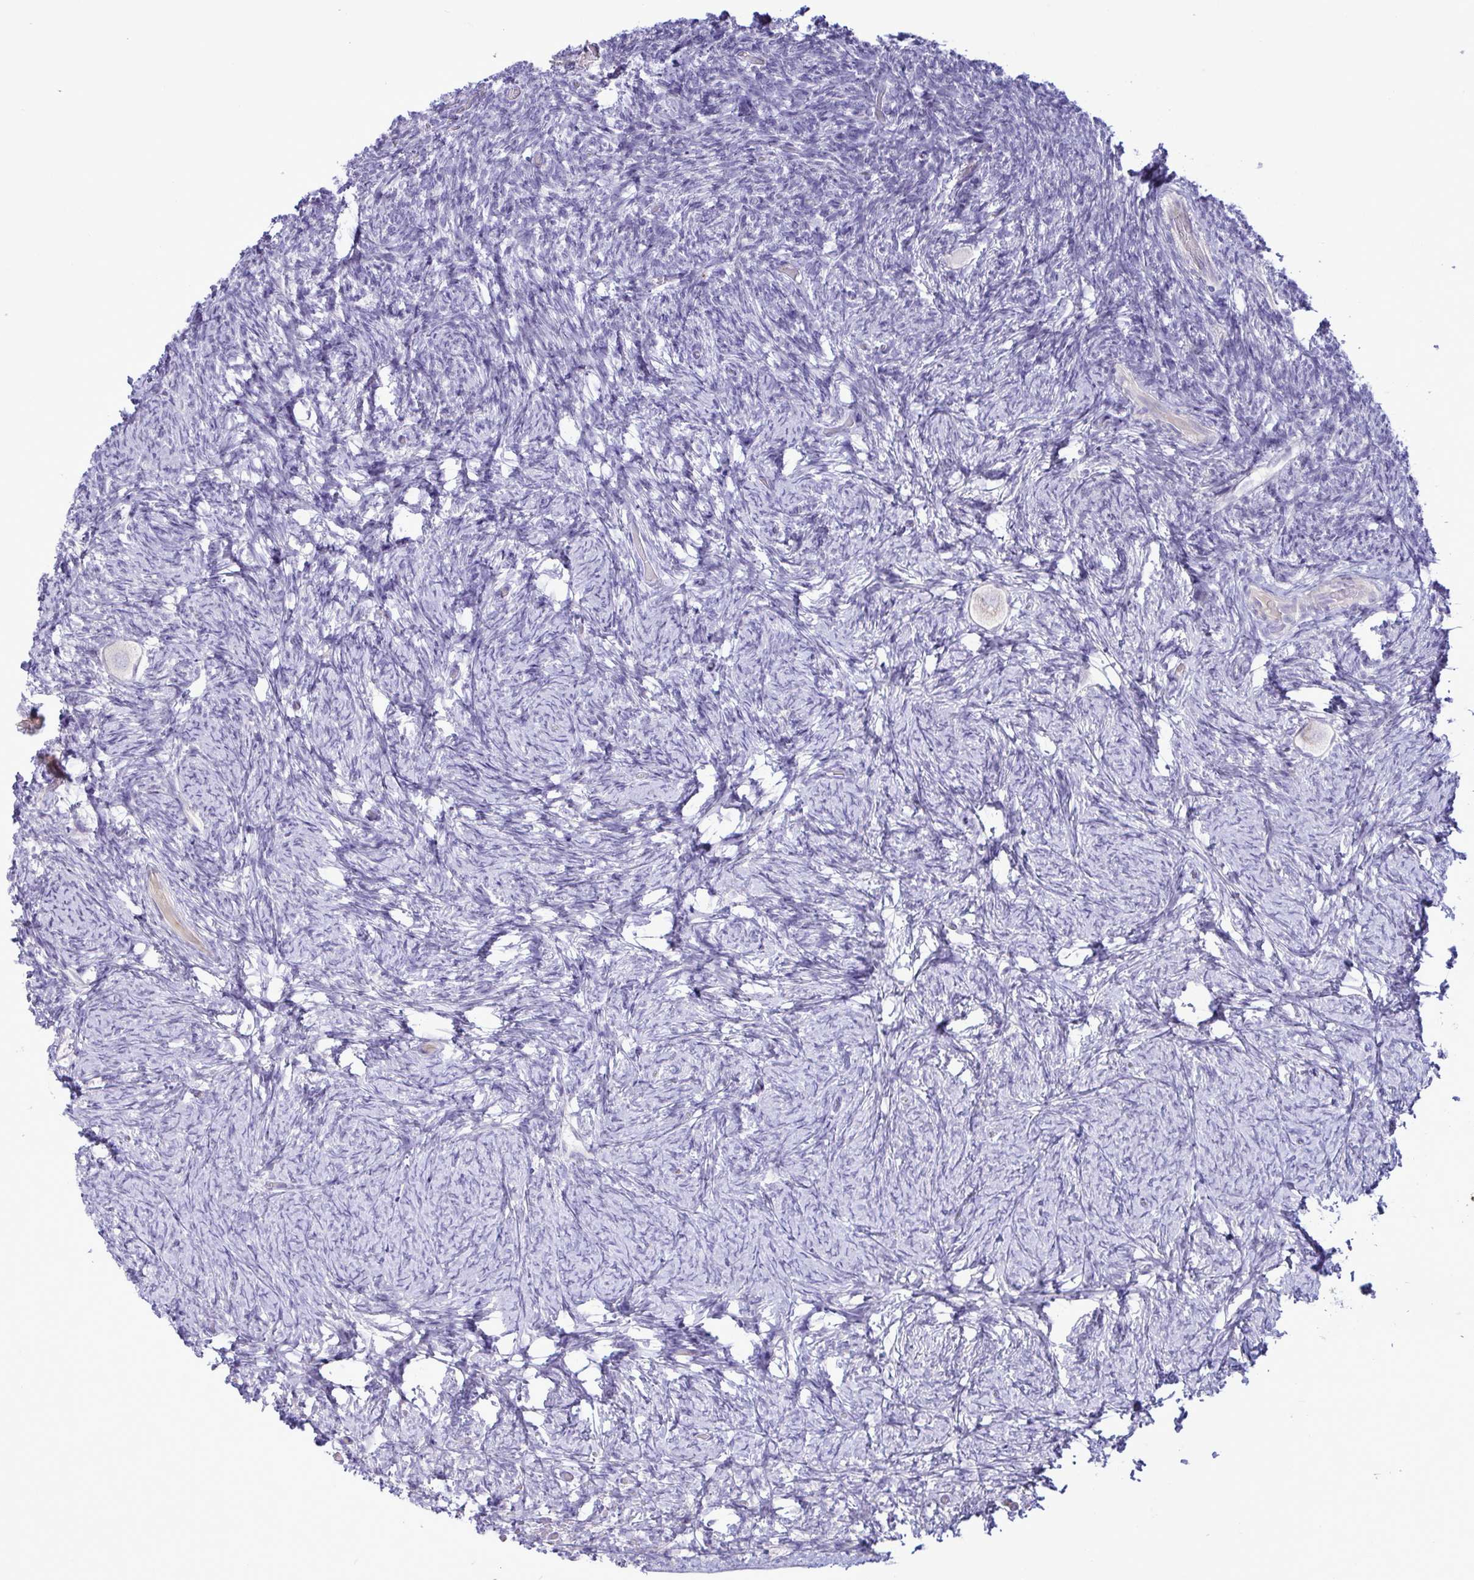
{"staining": {"intensity": "negative", "quantity": "none", "location": "none"}, "tissue": "ovary", "cell_type": "Follicle cells", "image_type": "normal", "snomed": [{"axis": "morphology", "description": "Normal tissue, NOS"}, {"axis": "topography", "description": "Ovary"}], "caption": "IHC of unremarkable human ovary reveals no expression in follicle cells.", "gene": "FAM86B1", "patient": {"sex": "female", "age": 34}}